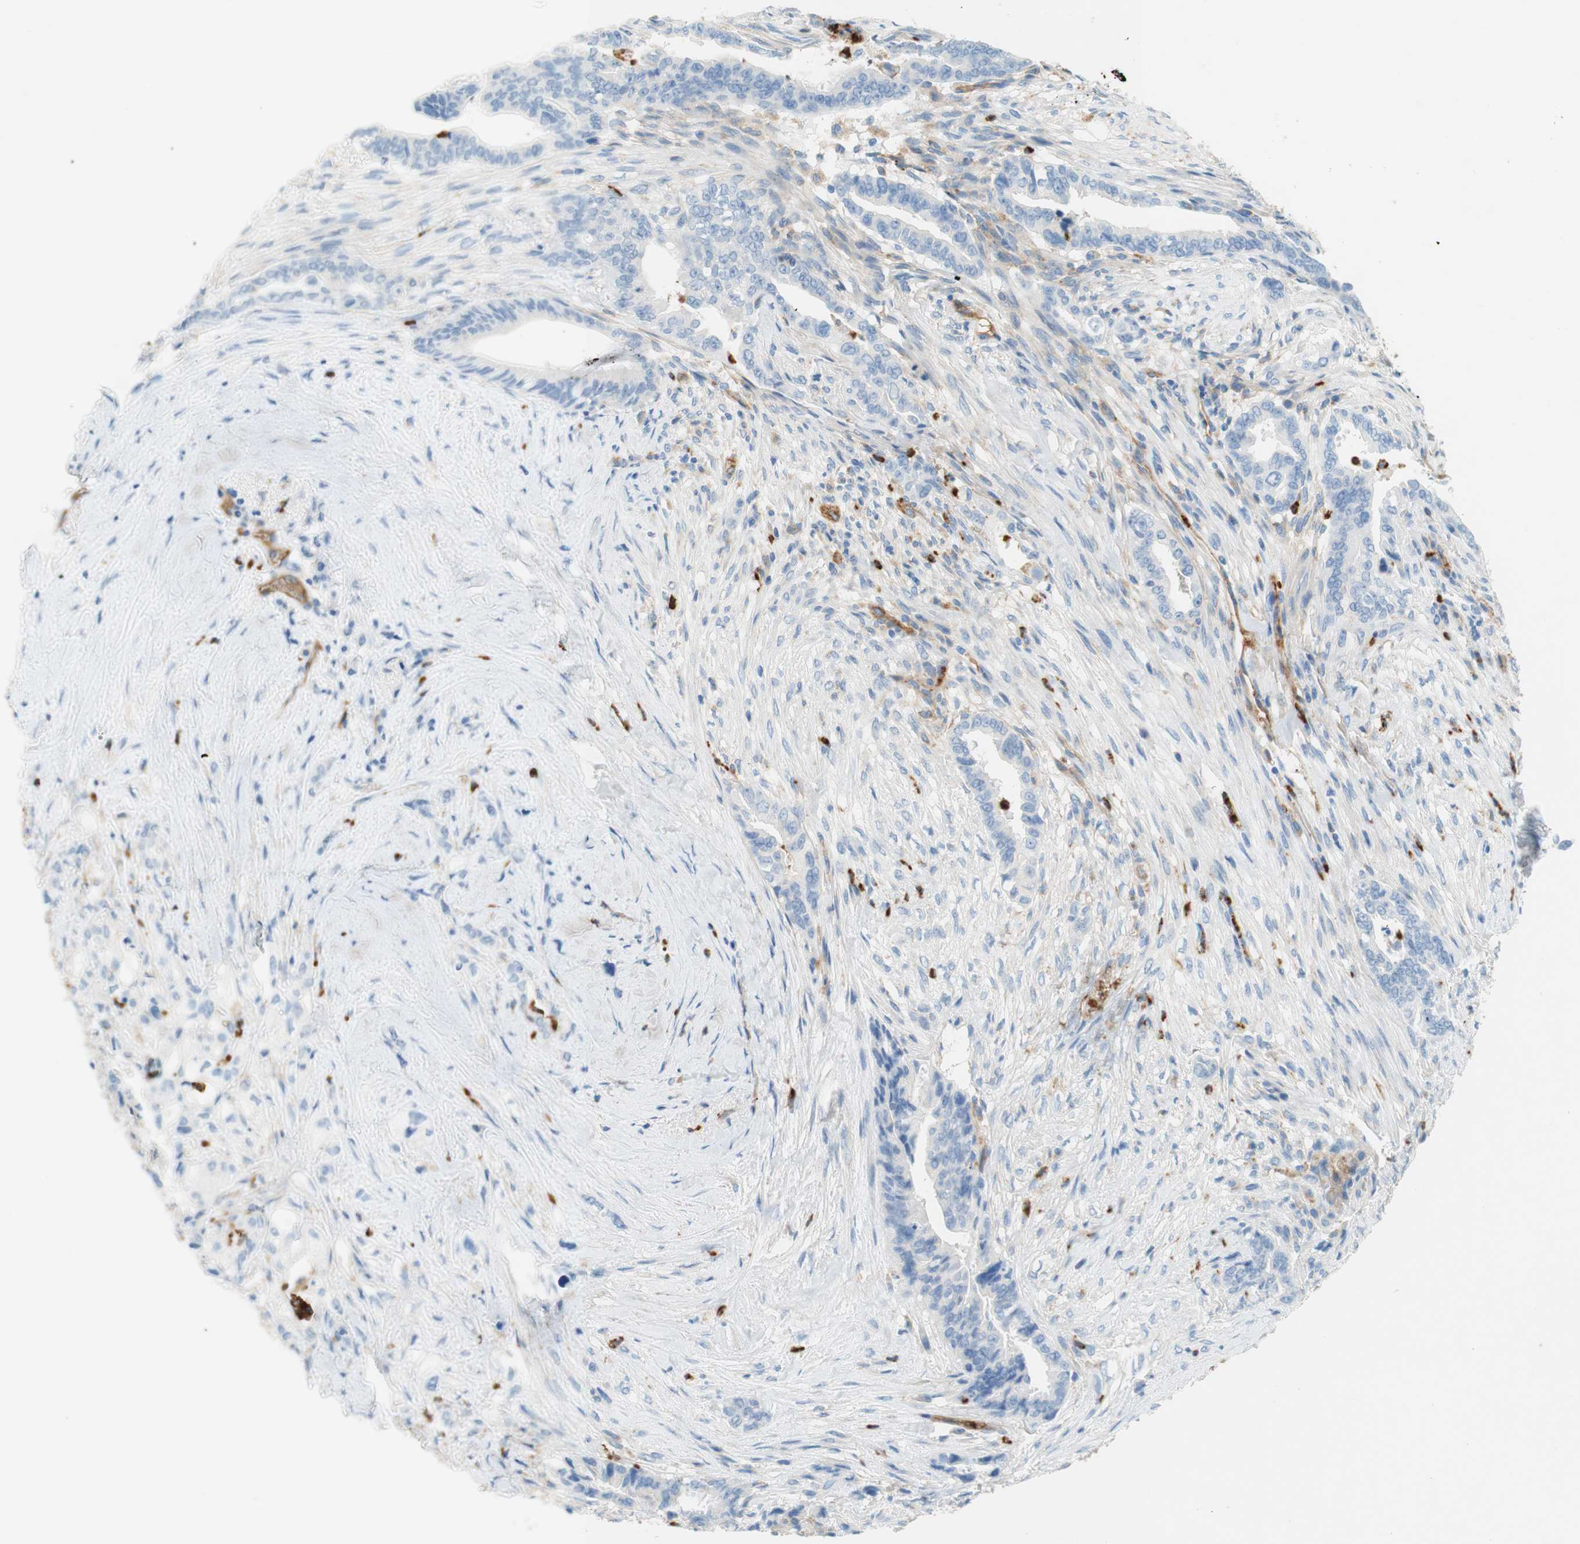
{"staining": {"intensity": "negative", "quantity": "none", "location": "none"}, "tissue": "pancreatic cancer", "cell_type": "Tumor cells", "image_type": "cancer", "snomed": [{"axis": "morphology", "description": "Adenocarcinoma, NOS"}, {"axis": "topography", "description": "Pancreas"}], "caption": "Protein analysis of adenocarcinoma (pancreatic) exhibits no significant expression in tumor cells.", "gene": "STOM", "patient": {"sex": "male", "age": 70}}